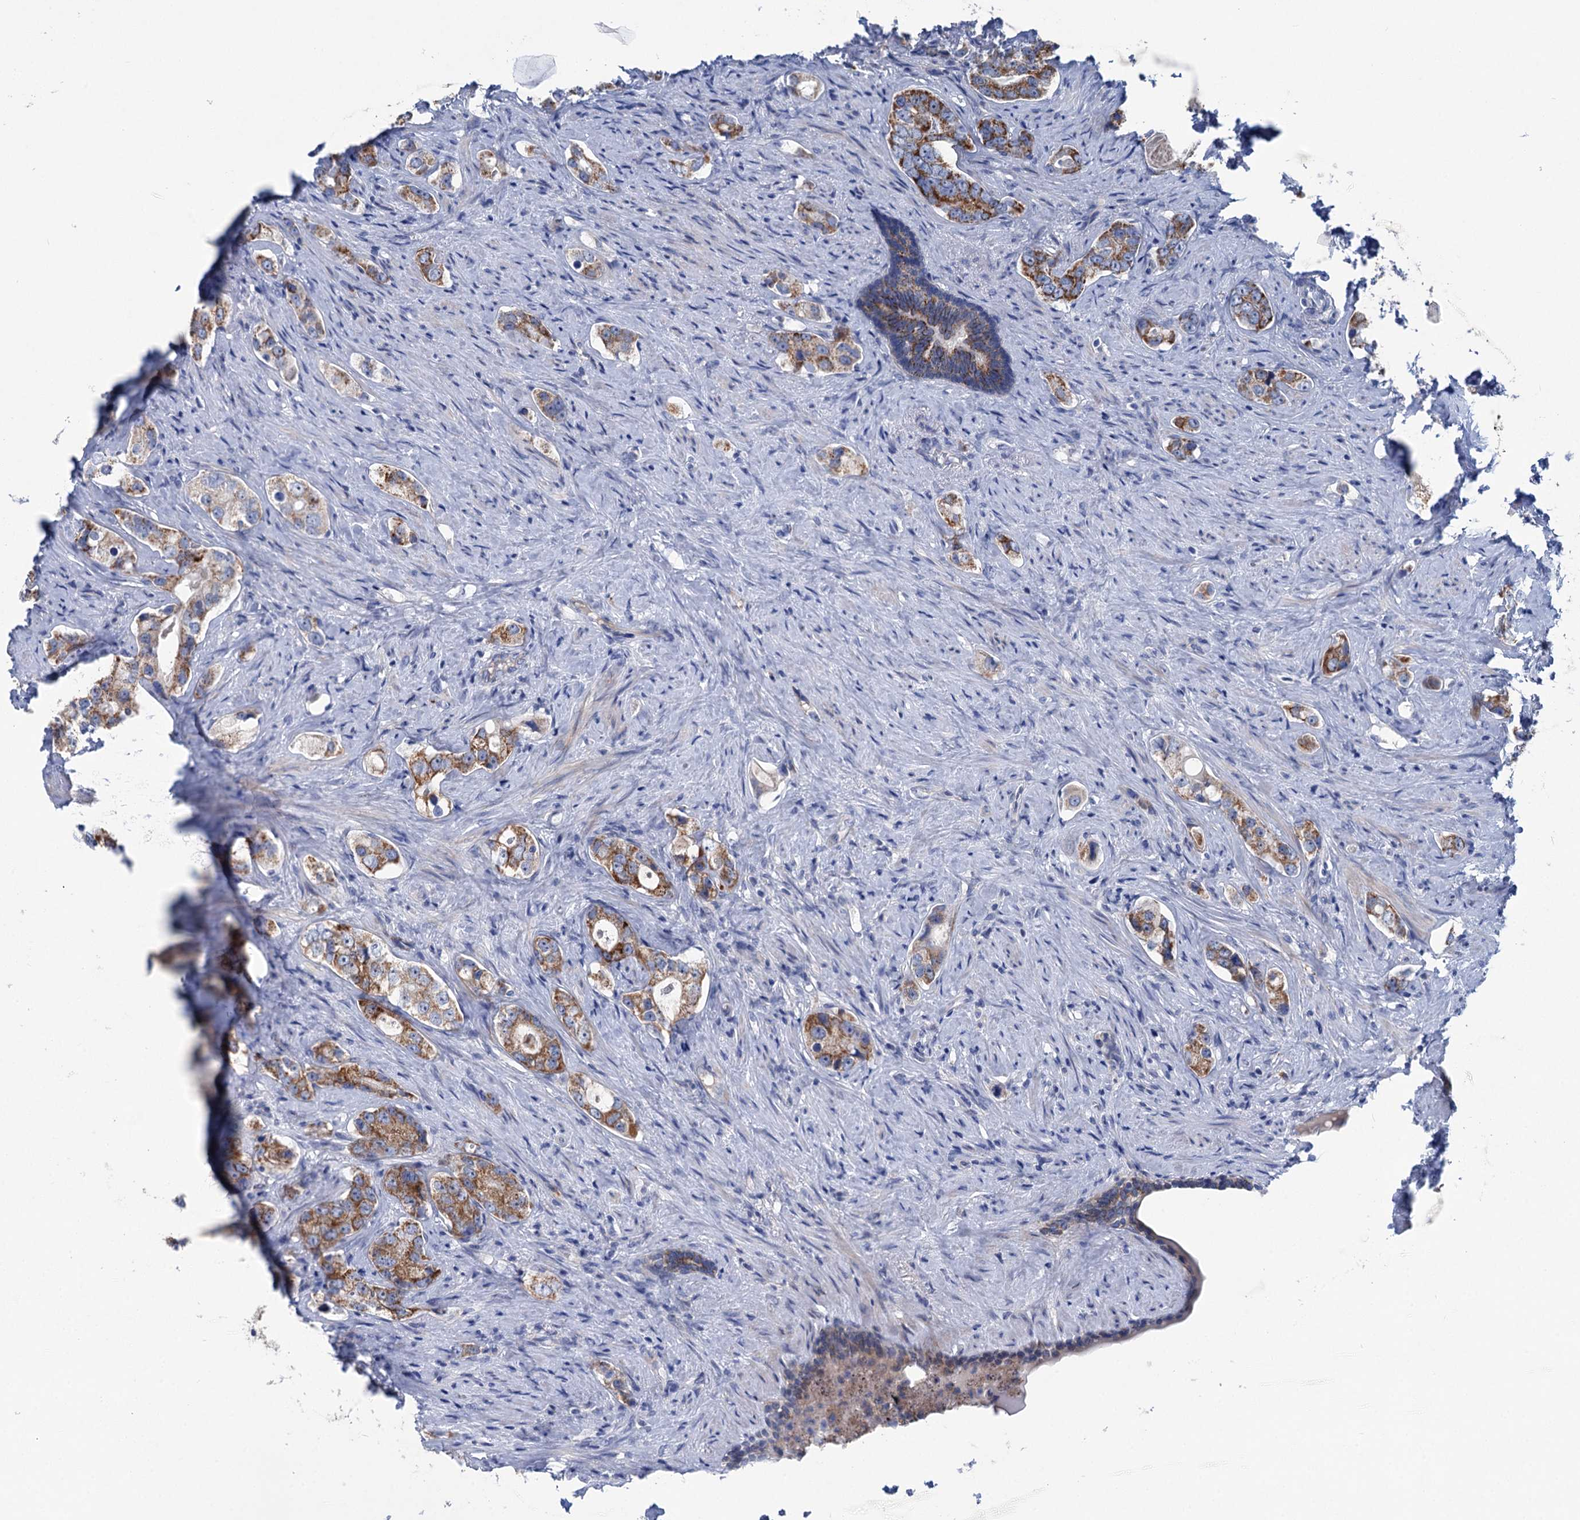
{"staining": {"intensity": "moderate", "quantity": ">75%", "location": "cytoplasmic/membranous"}, "tissue": "prostate cancer", "cell_type": "Tumor cells", "image_type": "cancer", "snomed": [{"axis": "morphology", "description": "Adenocarcinoma, High grade"}, {"axis": "topography", "description": "Prostate"}], "caption": "The micrograph reveals immunohistochemical staining of high-grade adenocarcinoma (prostate). There is moderate cytoplasmic/membranous expression is present in about >75% of tumor cells.", "gene": "CHDH", "patient": {"sex": "male", "age": 63}}